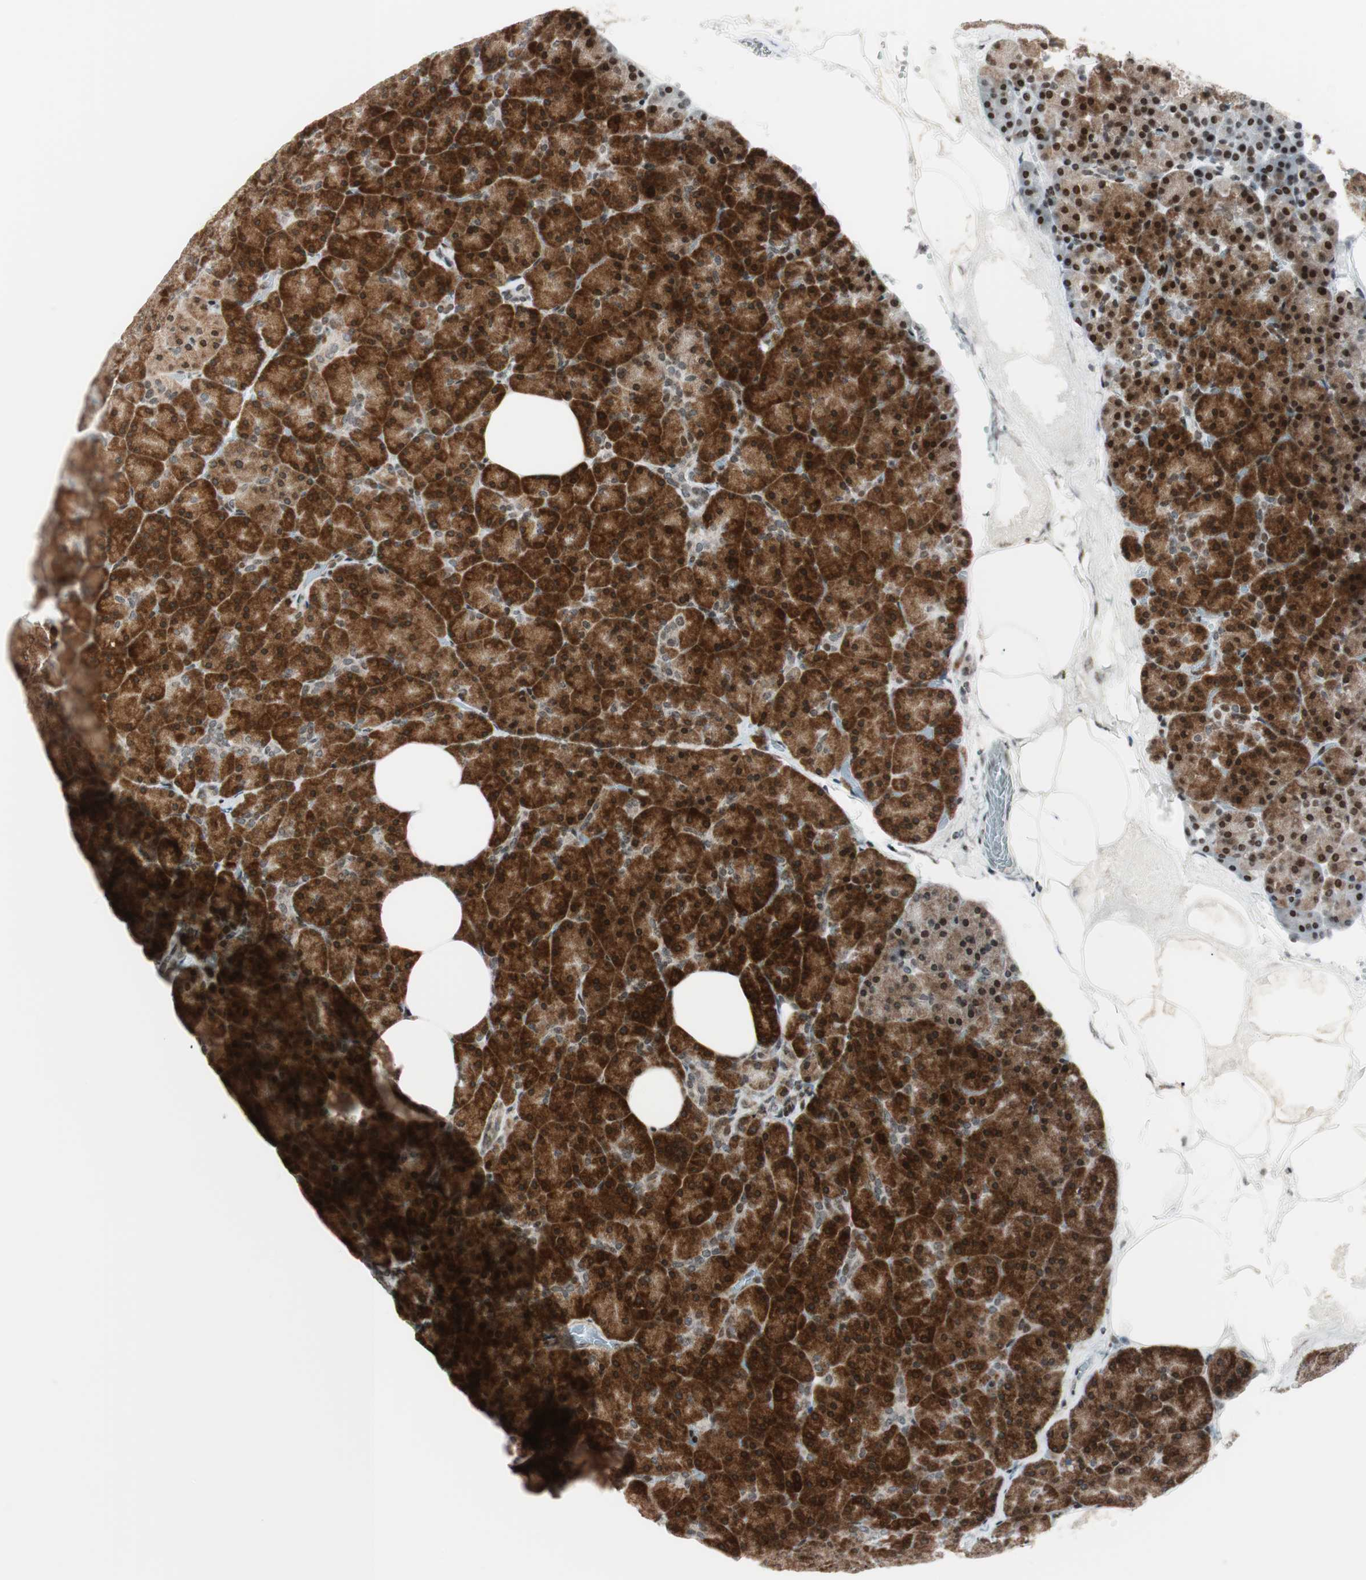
{"staining": {"intensity": "moderate", "quantity": ">75%", "location": "cytoplasmic/membranous"}, "tissue": "pancreas", "cell_type": "Exocrine glandular cells", "image_type": "normal", "snomed": [{"axis": "morphology", "description": "Normal tissue, NOS"}, {"axis": "topography", "description": "Pancreas"}], "caption": "An IHC photomicrograph of normal tissue is shown. Protein staining in brown labels moderate cytoplasmic/membranous positivity in pancreas within exocrine glandular cells. The staining was performed using DAB (3,3'-diaminobenzidine), with brown indicating positive protein expression. Nuclei are stained blue with hematoxylin.", "gene": "TPT1", "patient": {"sex": "female", "age": 35}}